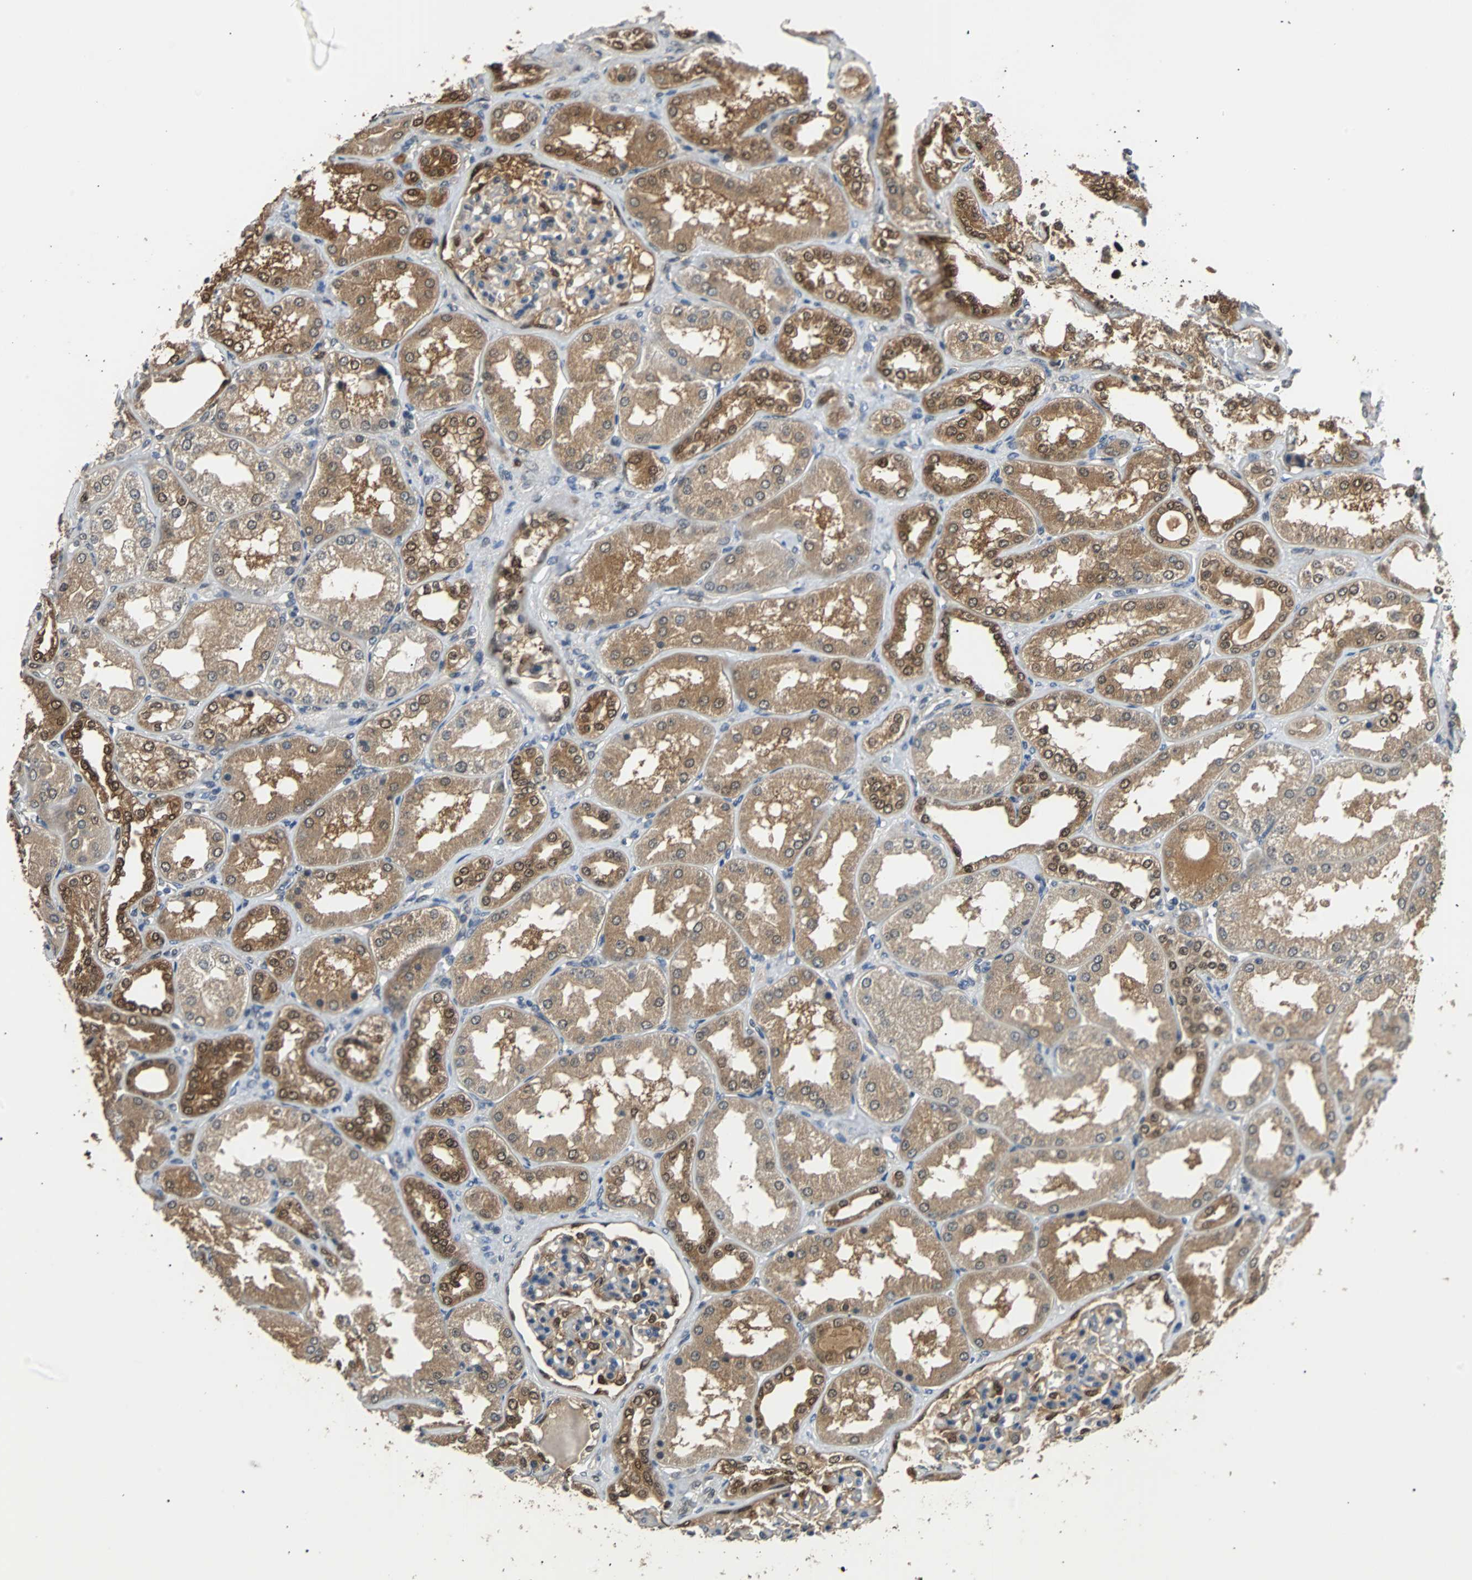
{"staining": {"intensity": "strong", "quantity": "25%-75%", "location": "nuclear"}, "tissue": "kidney", "cell_type": "Cells in glomeruli", "image_type": "normal", "snomed": [{"axis": "morphology", "description": "Normal tissue, NOS"}, {"axis": "topography", "description": "Kidney"}], "caption": "The micrograph exhibits a brown stain indicating the presence of a protein in the nuclear of cells in glomeruli in kidney. (Brightfield microscopy of DAB IHC at high magnification).", "gene": "PRDX6", "patient": {"sex": "female", "age": 56}}